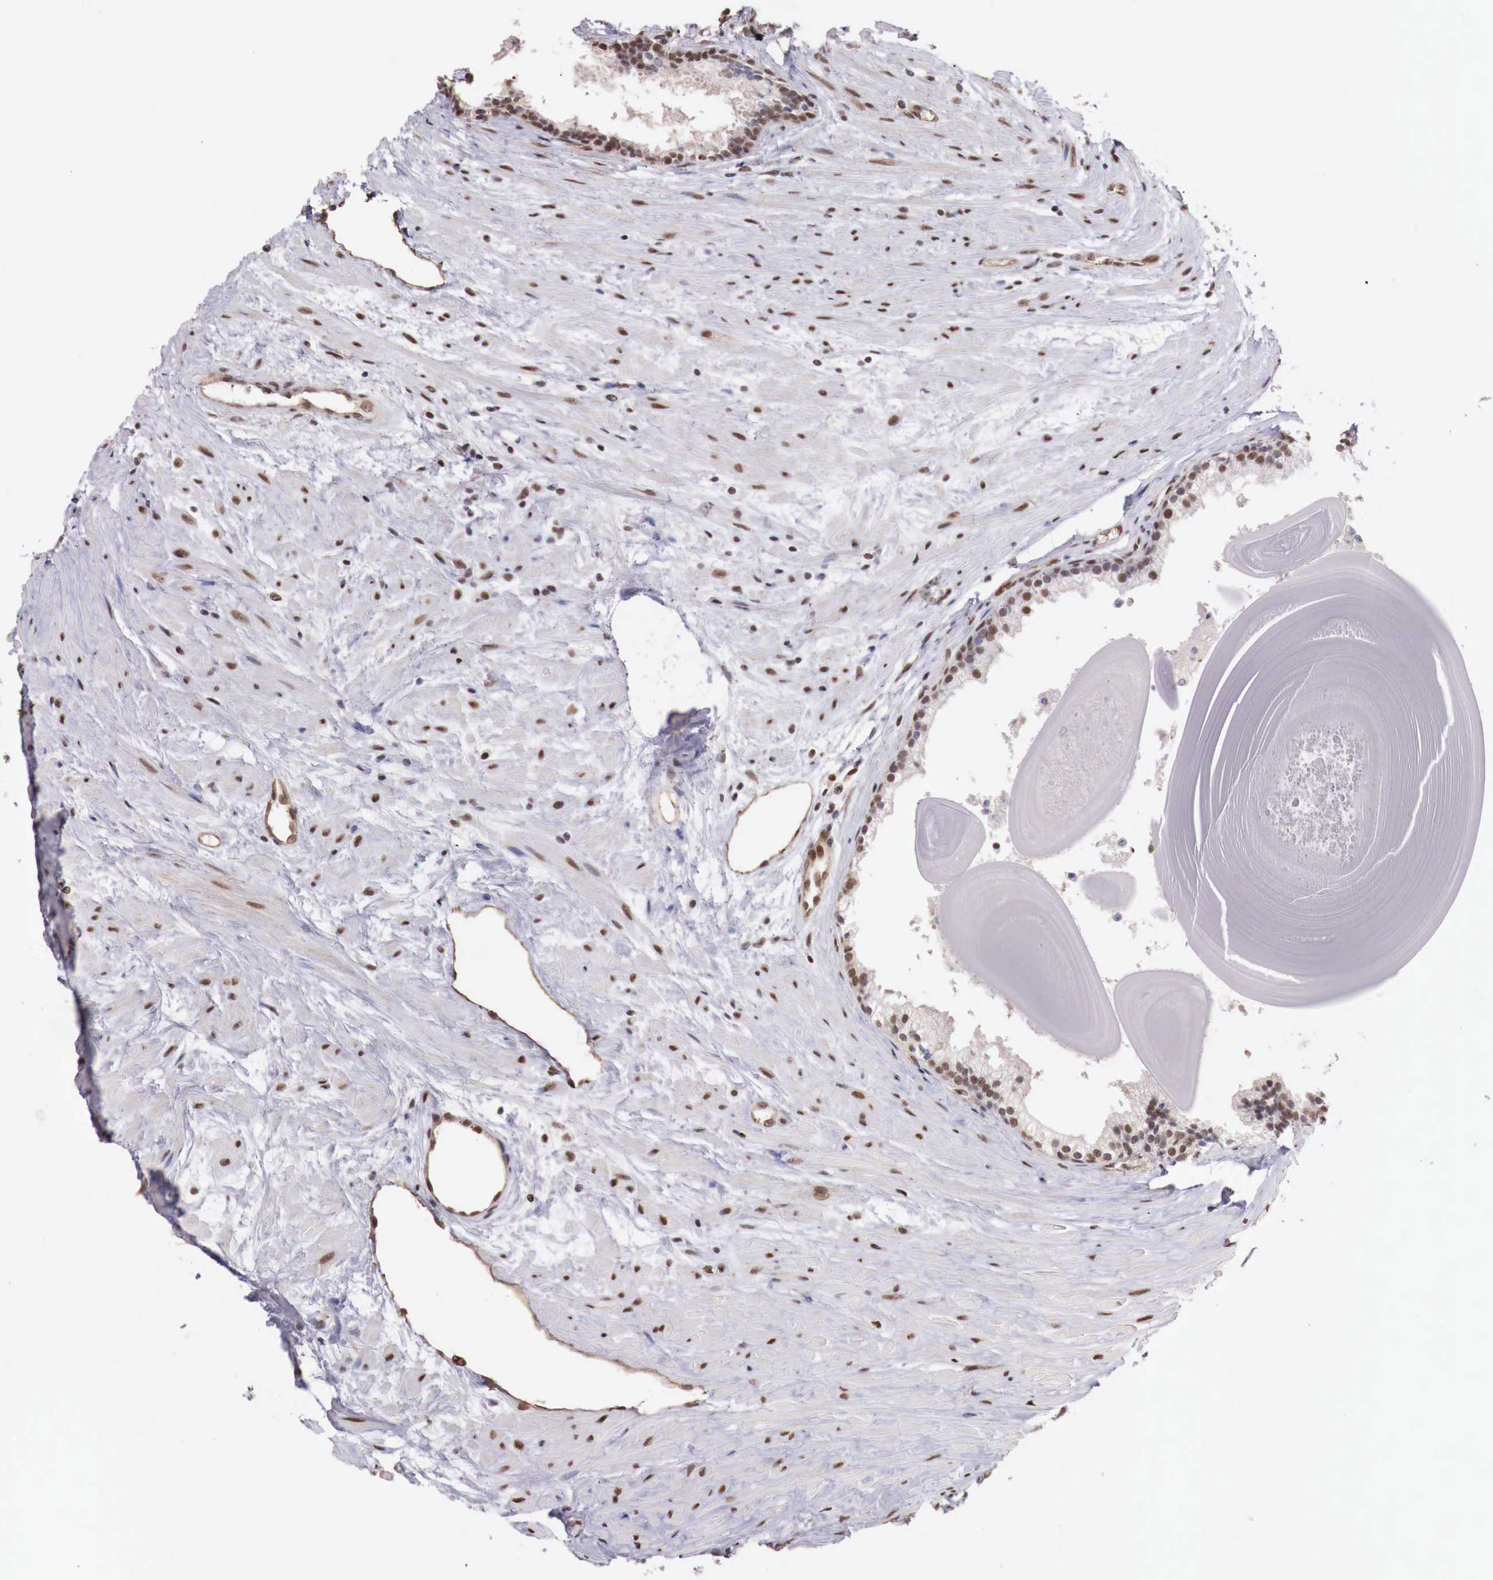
{"staining": {"intensity": "moderate", "quantity": ">75%", "location": "nuclear"}, "tissue": "prostate", "cell_type": "Glandular cells", "image_type": "normal", "snomed": [{"axis": "morphology", "description": "Normal tissue, NOS"}, {"axis": "topography", "description": "Prostate"}], "caption": "About >75% of glandular cells in unremarkable prostate display moderate nuclear protein expression as visualized by brown immunohistochemical staining.", "gene": "FOXP2", "patient": {"sex": "male", "age": 65}}